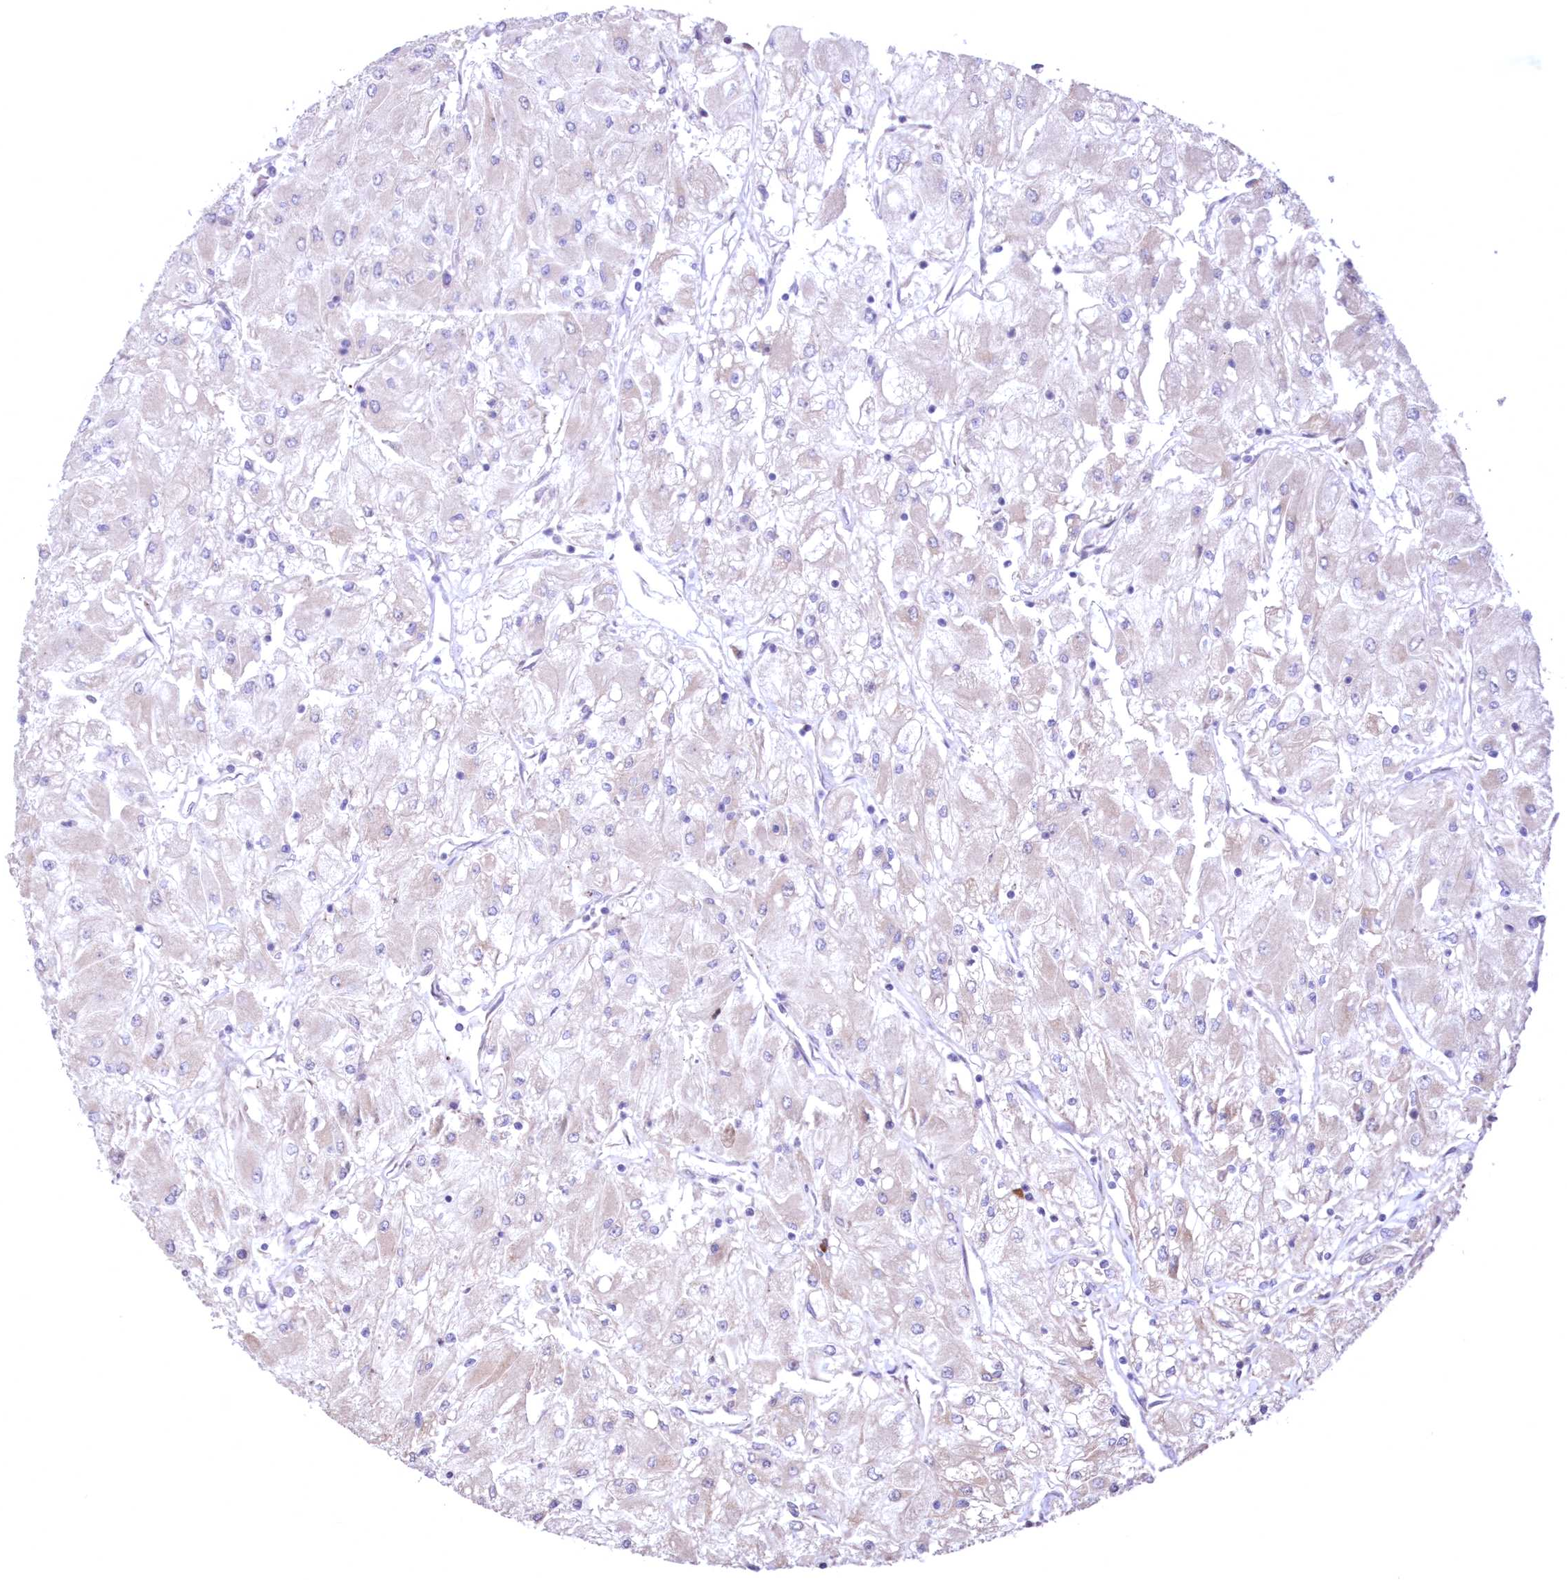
{"staining": {"intensity": "negative", "quantity": "none", "location": "none"}, "tissue": "renal cancer", "cell_type": "Tumor cells", "image_type": "cancer", "snomed": [{"axis": "morphology", "description": "Adenocarcinoma, NOS"}, {"axis": "topography", "description": "Kidney"}], "caption": "Immunohistochemistry histopathology image of neoplastic tissue: renal cancer (adenocarcinoma) stained with DAB displays no significant protein staining in tumor cells.", "gene": "MTRF1L", "patient": {"sex": "male", "age": 80}}